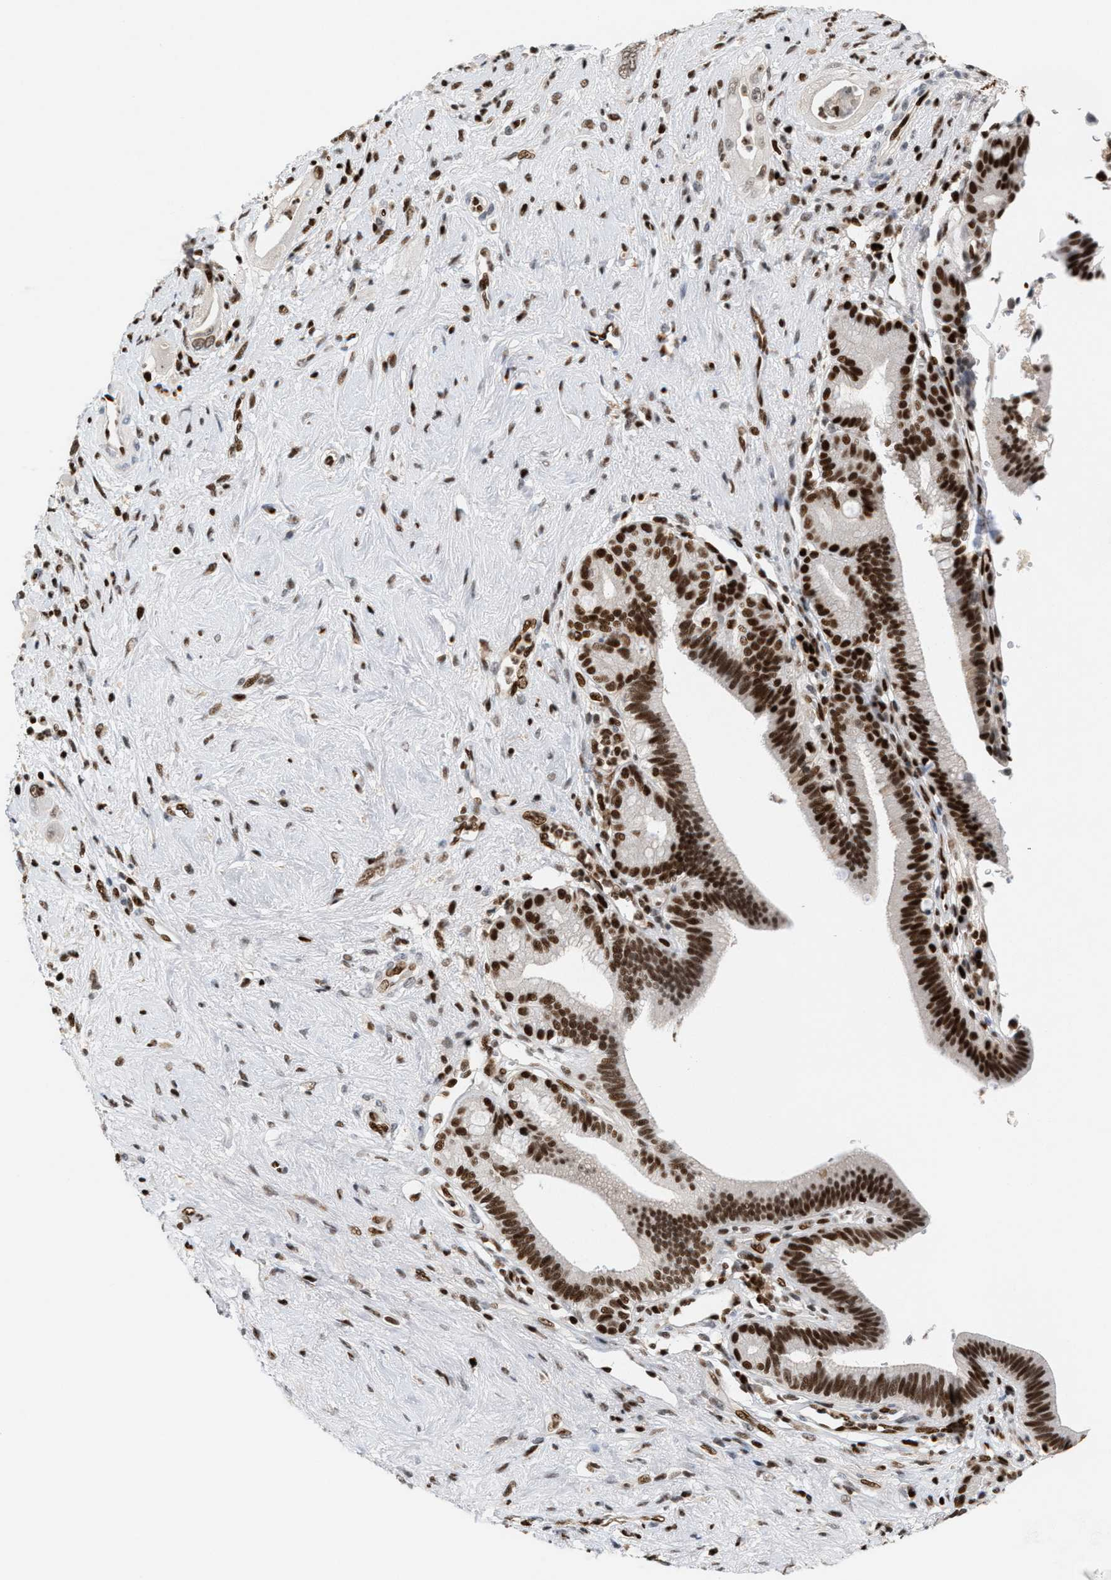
{"staining": {"intensity": "strong", "quantity": ">75%", "location": "nuclear"}, "tissue": "pancreatic cancer", "cell_type": "Tumor cells", "image_type": "cancer", "snomed": [{"axis": "morphology", "description": "Adenocarcinoma, NOS"}, {"axis": "topography", "description": "Pancreas"}], "caption": "Protein staining of pancreatic cancer tissue reveals strong nuclear positivity in about >75% of tumor cells.", "gene": "RNASEK-C17orf49", "patient": {"sex": "male", "age": 59}}